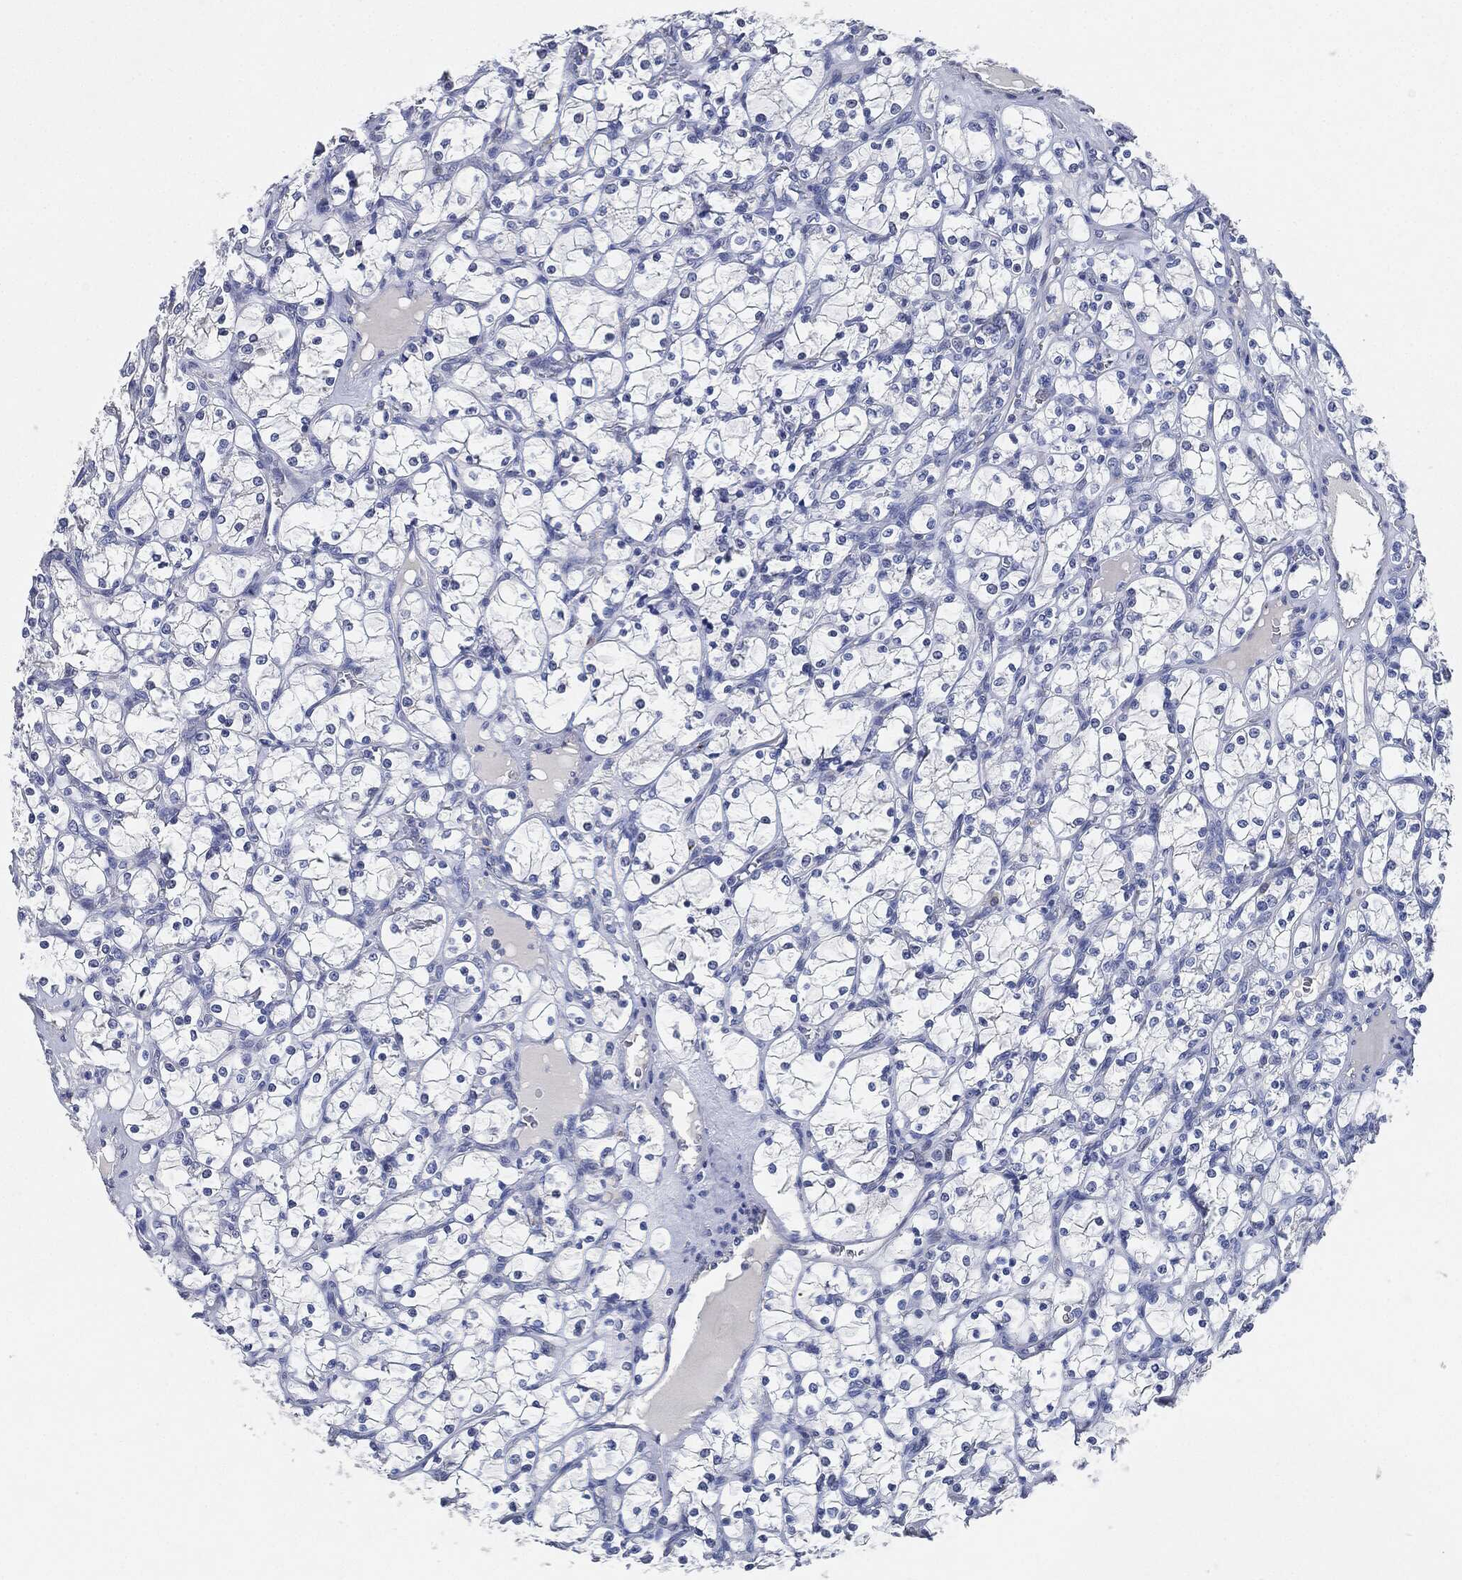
{"staining": {"intensity": "negative", "quantity": "none", "location": "none"}, "tissue": "renal cancer", "cell_type": "Tumor cells", "image_type": "cancer", "snomed": [{"axis": "morphology", "description": "Adenocarcinoma, NOS"}, {"axis": "topography", "description": "Kidney"}], "caption": "The immunohistochemistry image has no significant expression in tumor cells of adenocarcinoma (renal) tissue. (DAB IHC, high magnification).", "gene": "NTRK1", "patient": {"sex": "female", "age": 69}}